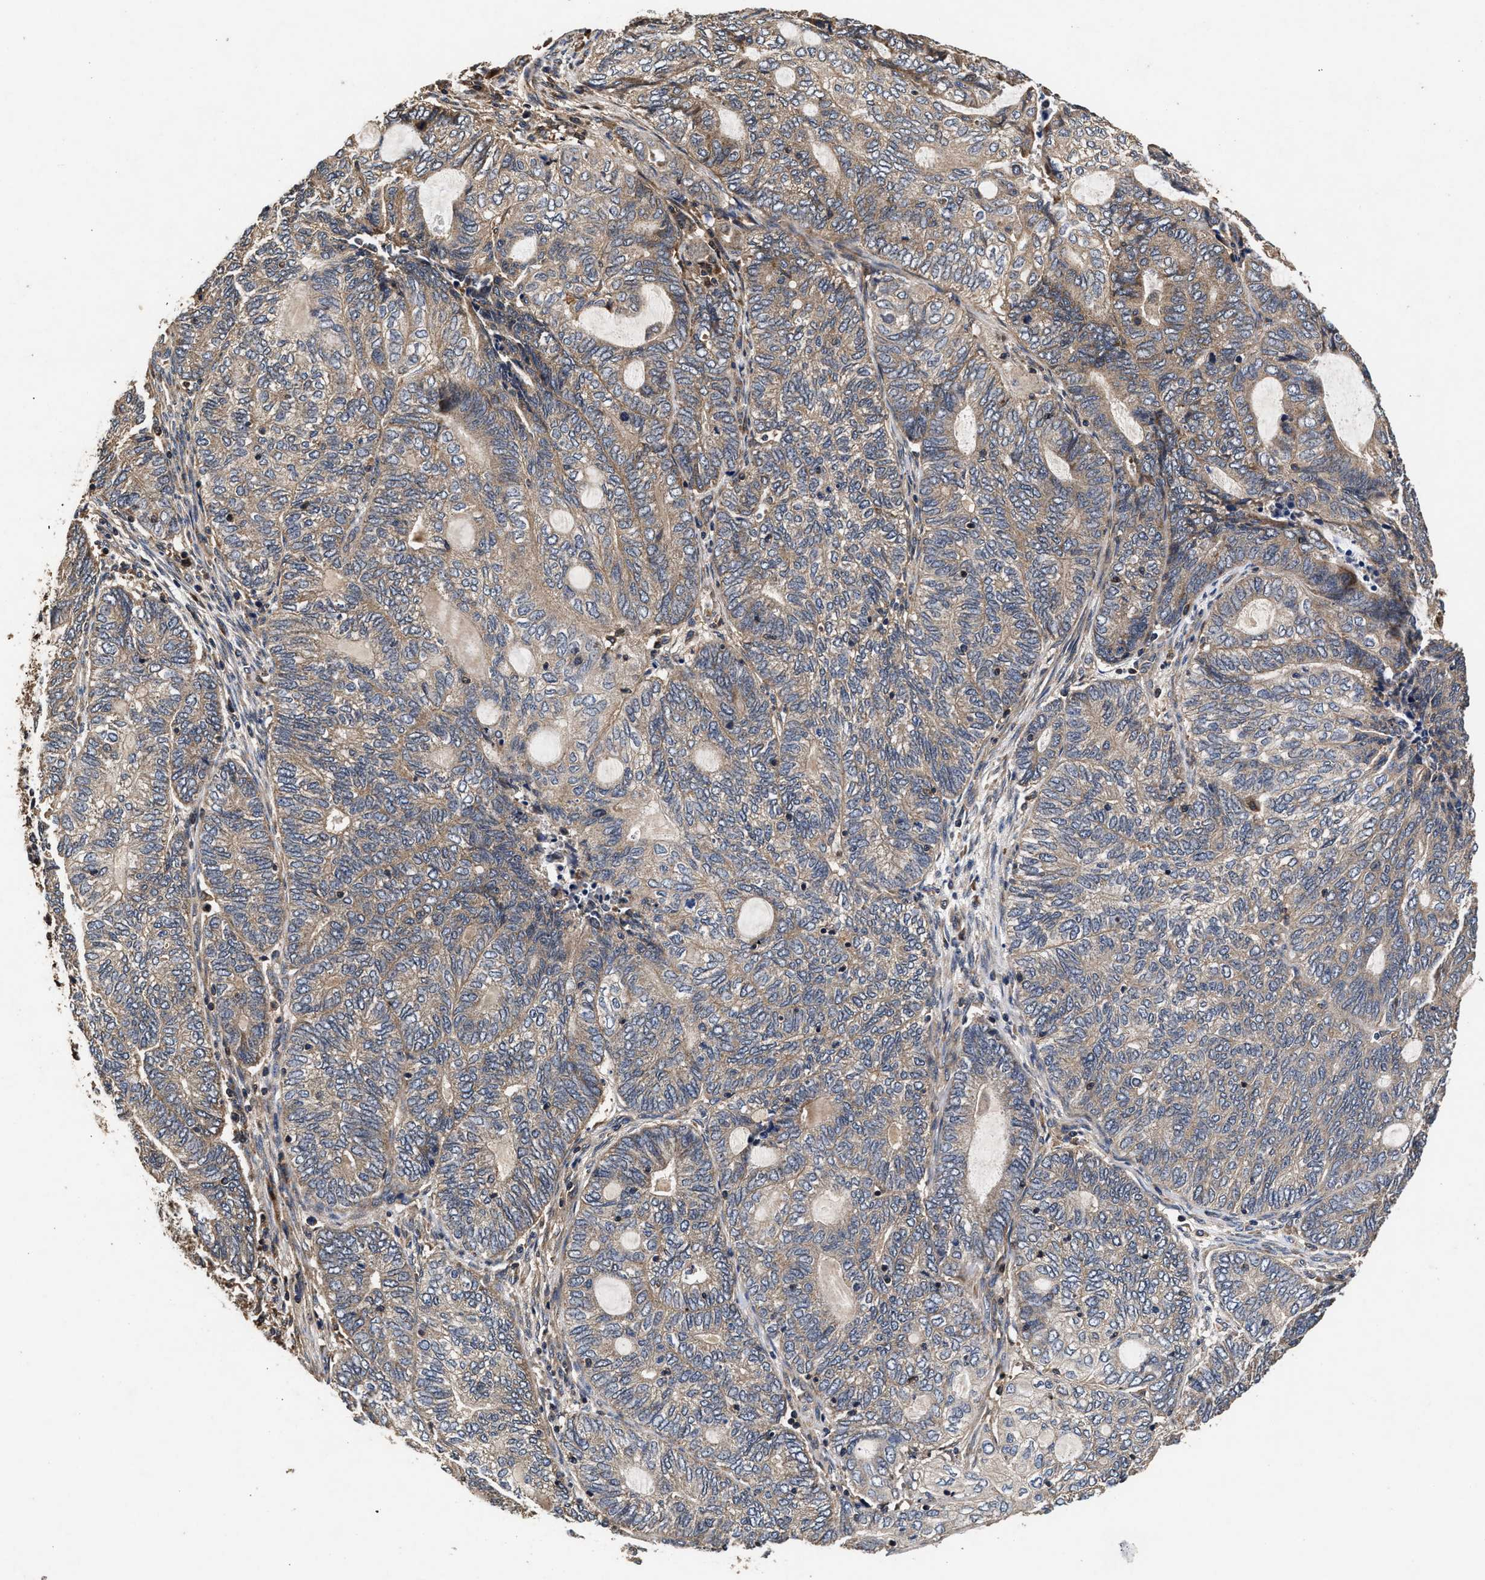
{"staining": {"intensity": "weak", "quantity": "25%-75%", "location": "cytoplasmic/membranous"}, "tissue": "endometrial cancer", "cell_type": "Tumor cells", "image_type": "cancer", "snomed": [{"axis": "morphology", "description": "Adenocarcinoma, NOS"}, {"axis": "topography", "description": "Uterus"}, {"axis": "topography", "description": "Endometrium"}], "caption": "Adenocarcinoma (endometrial) stained with DAB immunohistochemistry reveals low levels of weak cytoplasmic/membranous expression in about 25%-75% of tumor cells.", "gene": "NFKB2", "patient": {"sex": "female", "age": 70}}